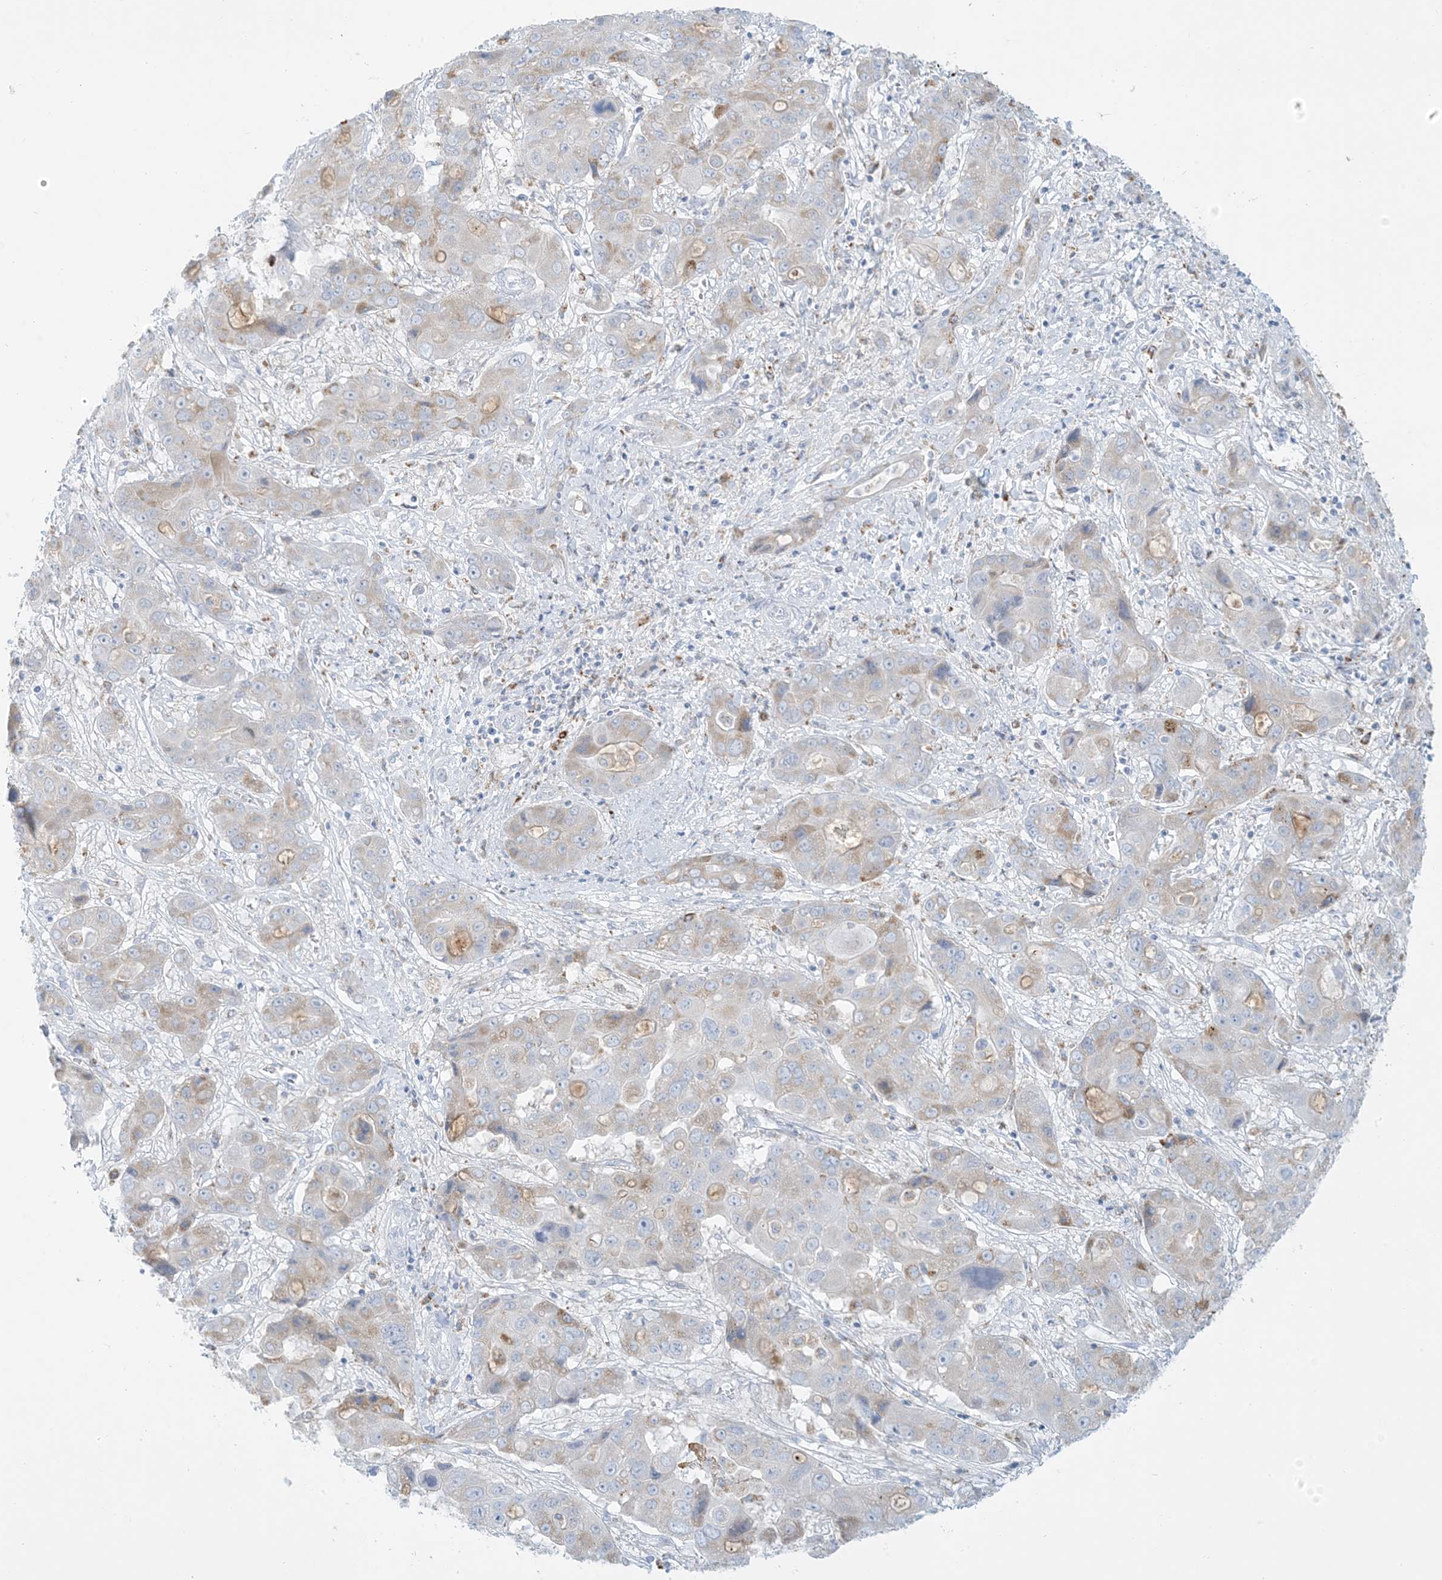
{"staining": {"intensity": "weak", "quantity": "<25%", "location": "cytoplasmic/membranous"}, "tissue": "liver cancer", "cell_type": "Tumor cells", "image_type": "cancer", "snomed": [{"axis": "morphology", "description": "Cholangiocarcinoma"}, {"axis": "topography", "description": "Liver"}], "caption": "The photomicrograph displays no staining of tumor cells in liver cholangiocarcinoma.", "gene": "ZDHHC4", "patient": {"sex": "male", "age": 67}}